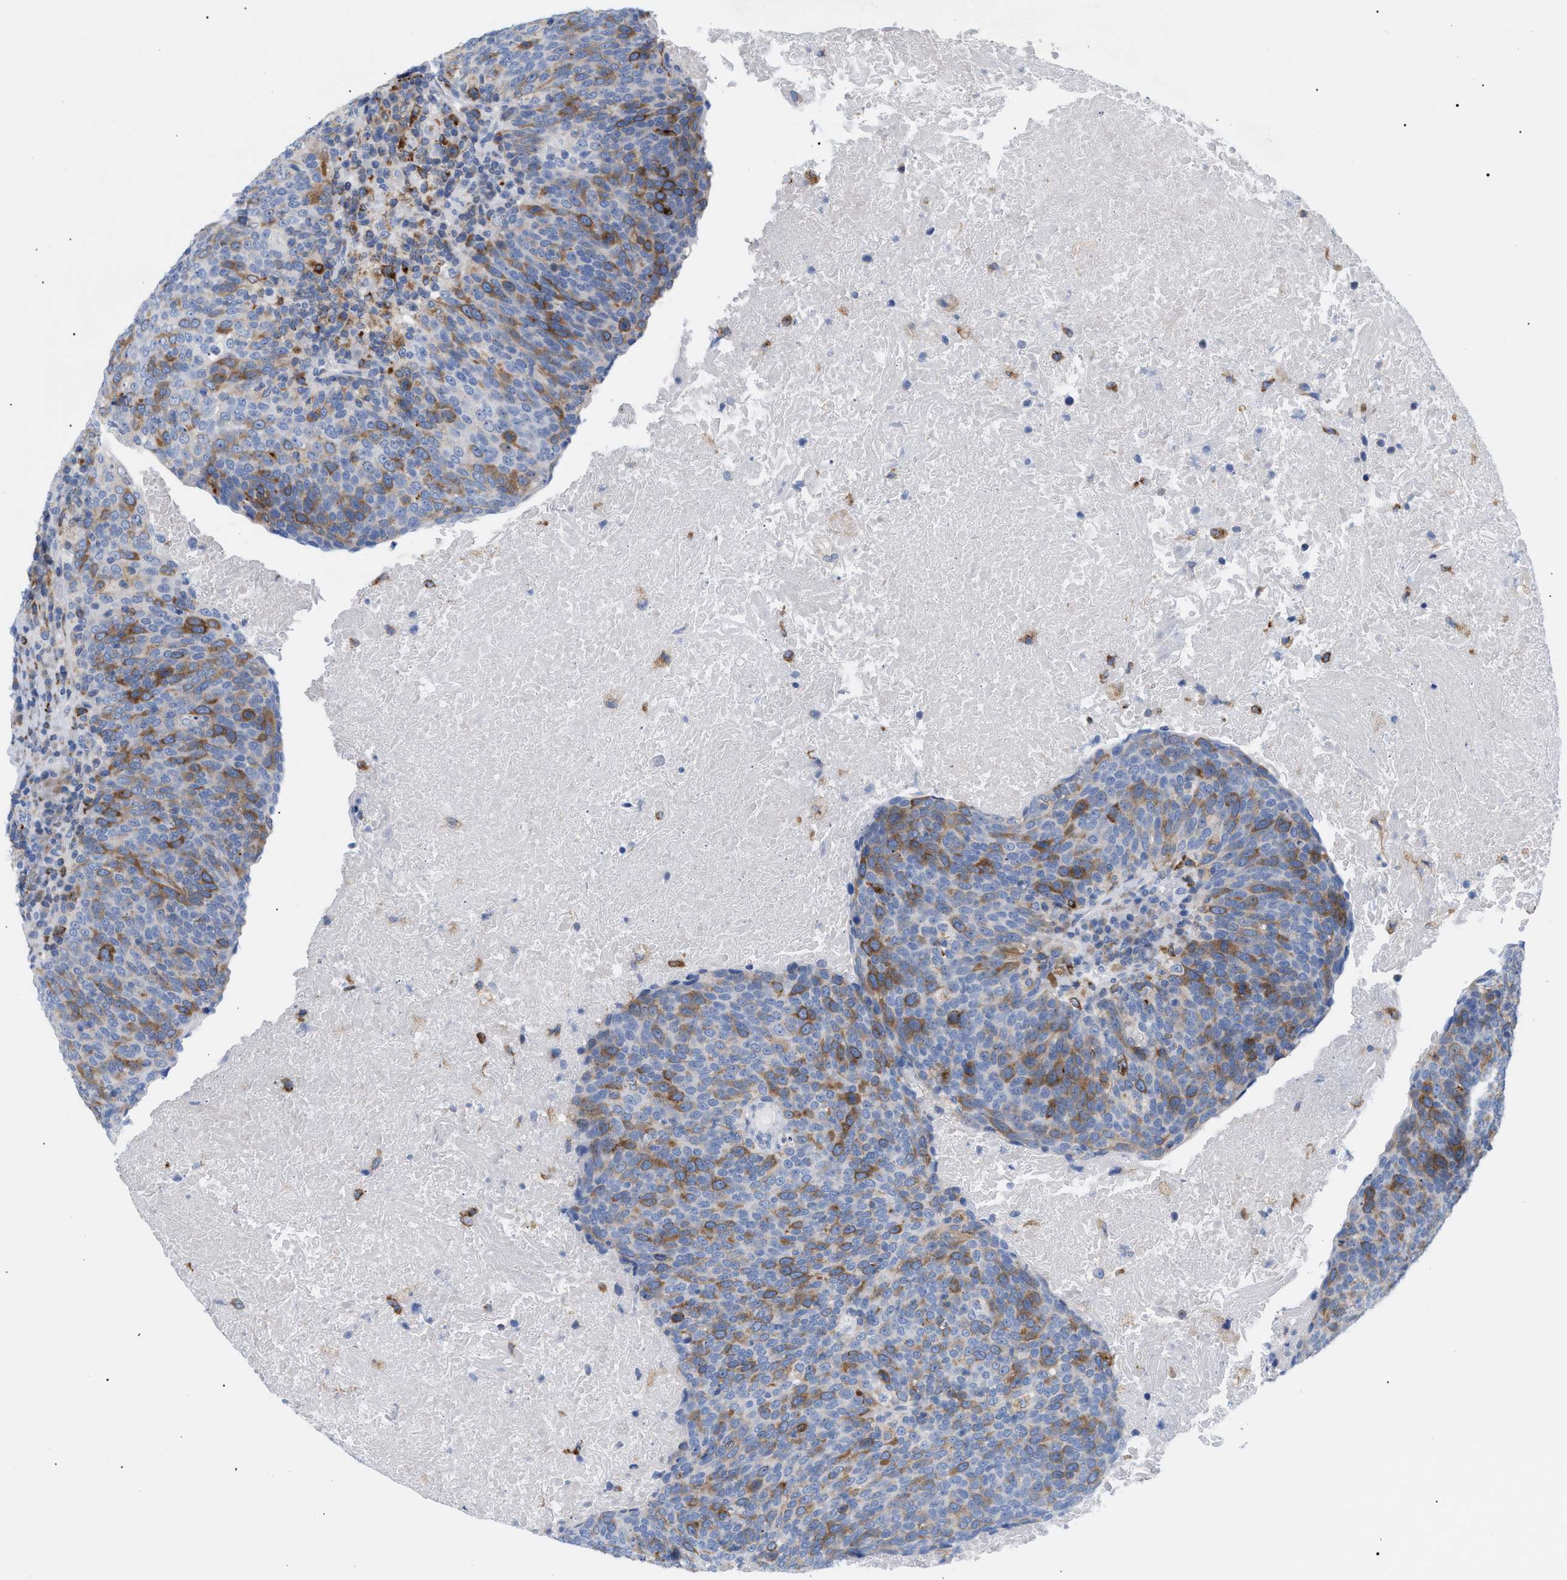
{"staining": {"intensity": "moderate", "quantity": "25%-75%", "location": "cytoplasmic/membranous"}, "tissue": "head and neck cancer", "cell_type": "Tumor cells", "image_type": "cancer", "snomed": [{"axis": "morphology", "description": "Squamous cell carcinoma, NOS"}, {"axis": "morphology", "description": "Squamous cell carcinoma, metastatic, NOS"}, {"axis": "topography", "description": "Lymph node"}, {"axis": "topography", "description": "Head-Neck"}], "caption": "A histopathology image of squamous cell carcinoma (head and neck) stained for a protein displays moderate cytoplasmic/membranous brown staining in tumor cells.", "gene": "TACC3", "patient": {"sex": "male", "age": 62}}